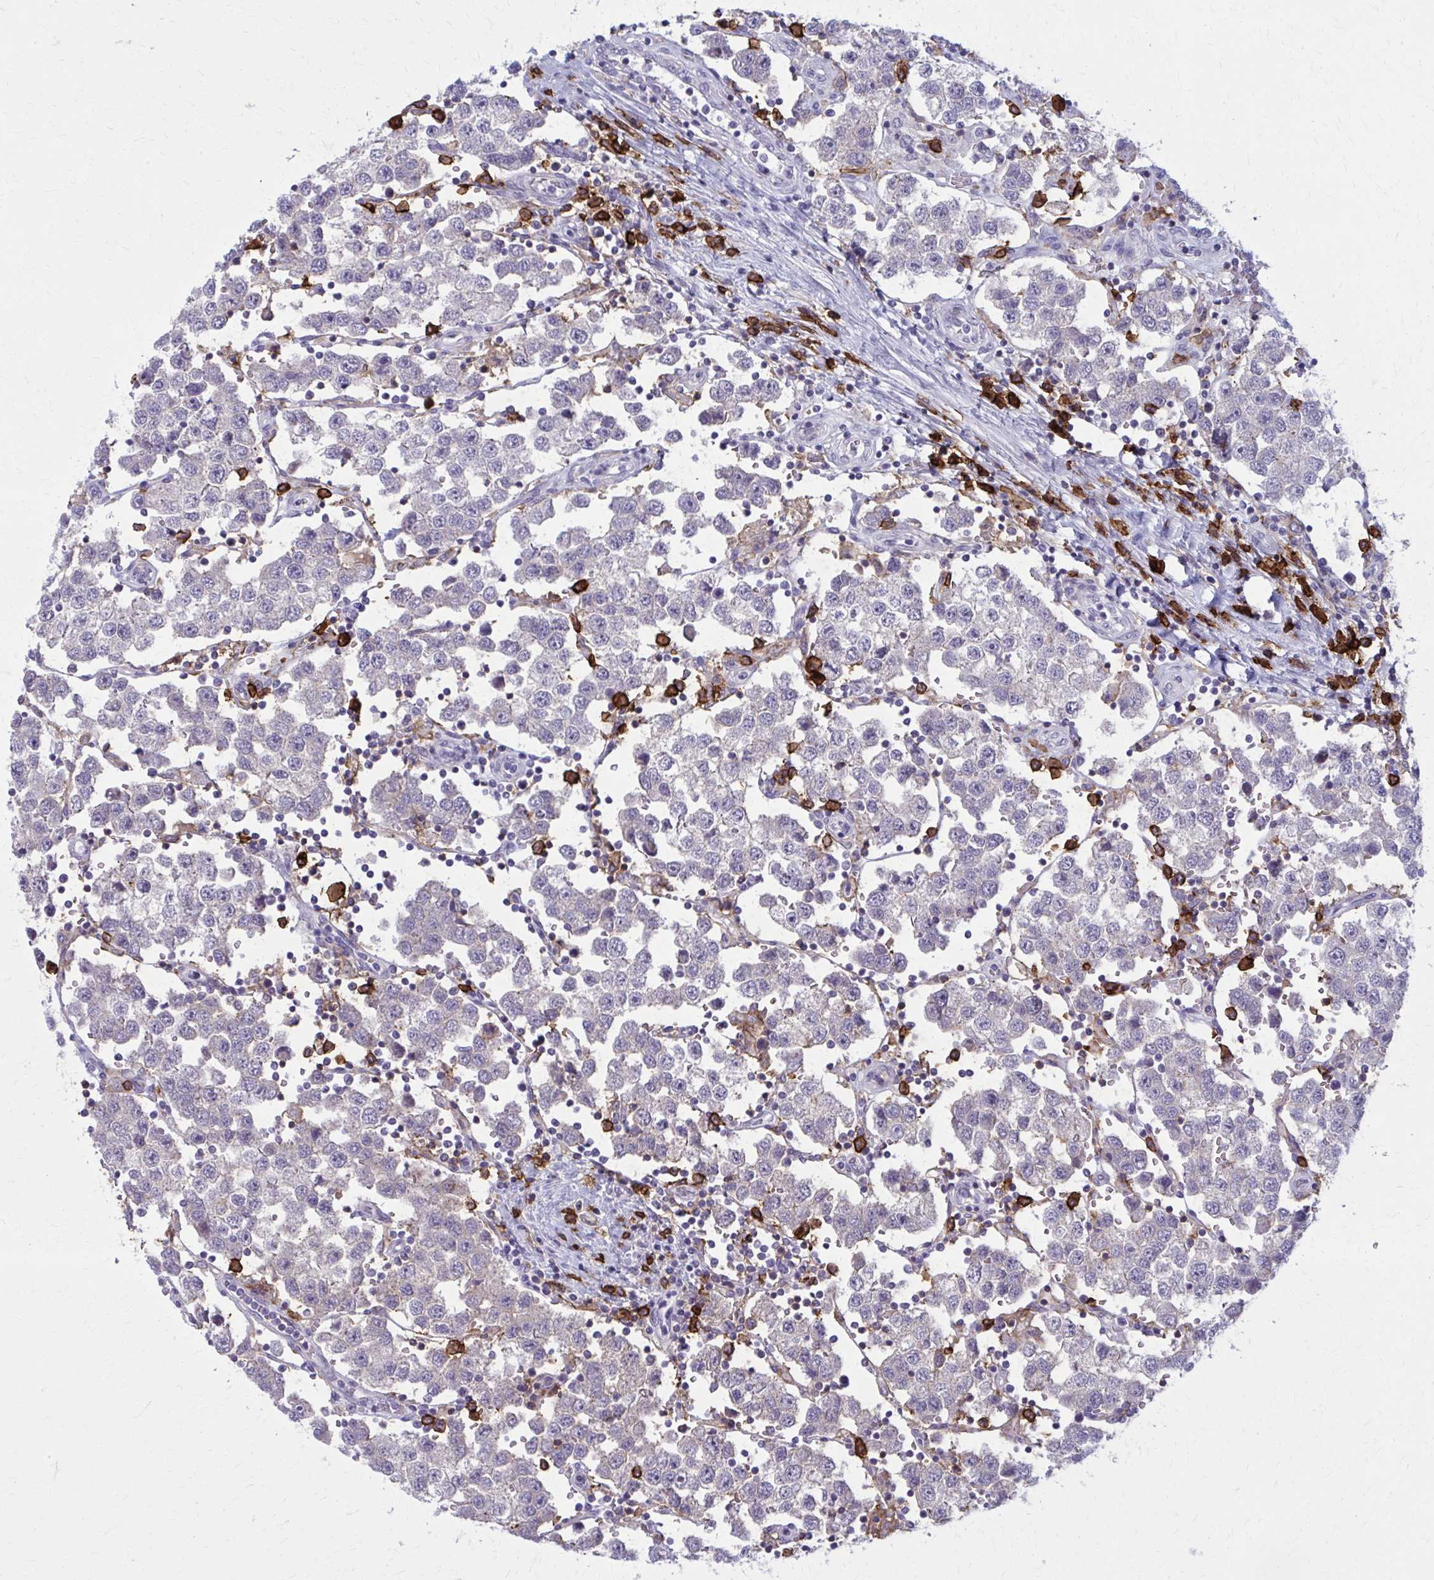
{"staining": {"intensity": "negative", "quantity": "none", "location": "none"}, "tissue": "testis cancer", "cell_type": "Tumor cells", "image_type": "cancer", "snomed": [{"axis": "morphology", "description": "Seminoma, NOS"}, {"axis": "topography", "description": "Testis"}], "caption": "A micrograph of testis cancer stained for a protein exhibits no brown staining in tumor cells.", "gene": "CD38", "patient": {"sex": "male", "age": 37}}